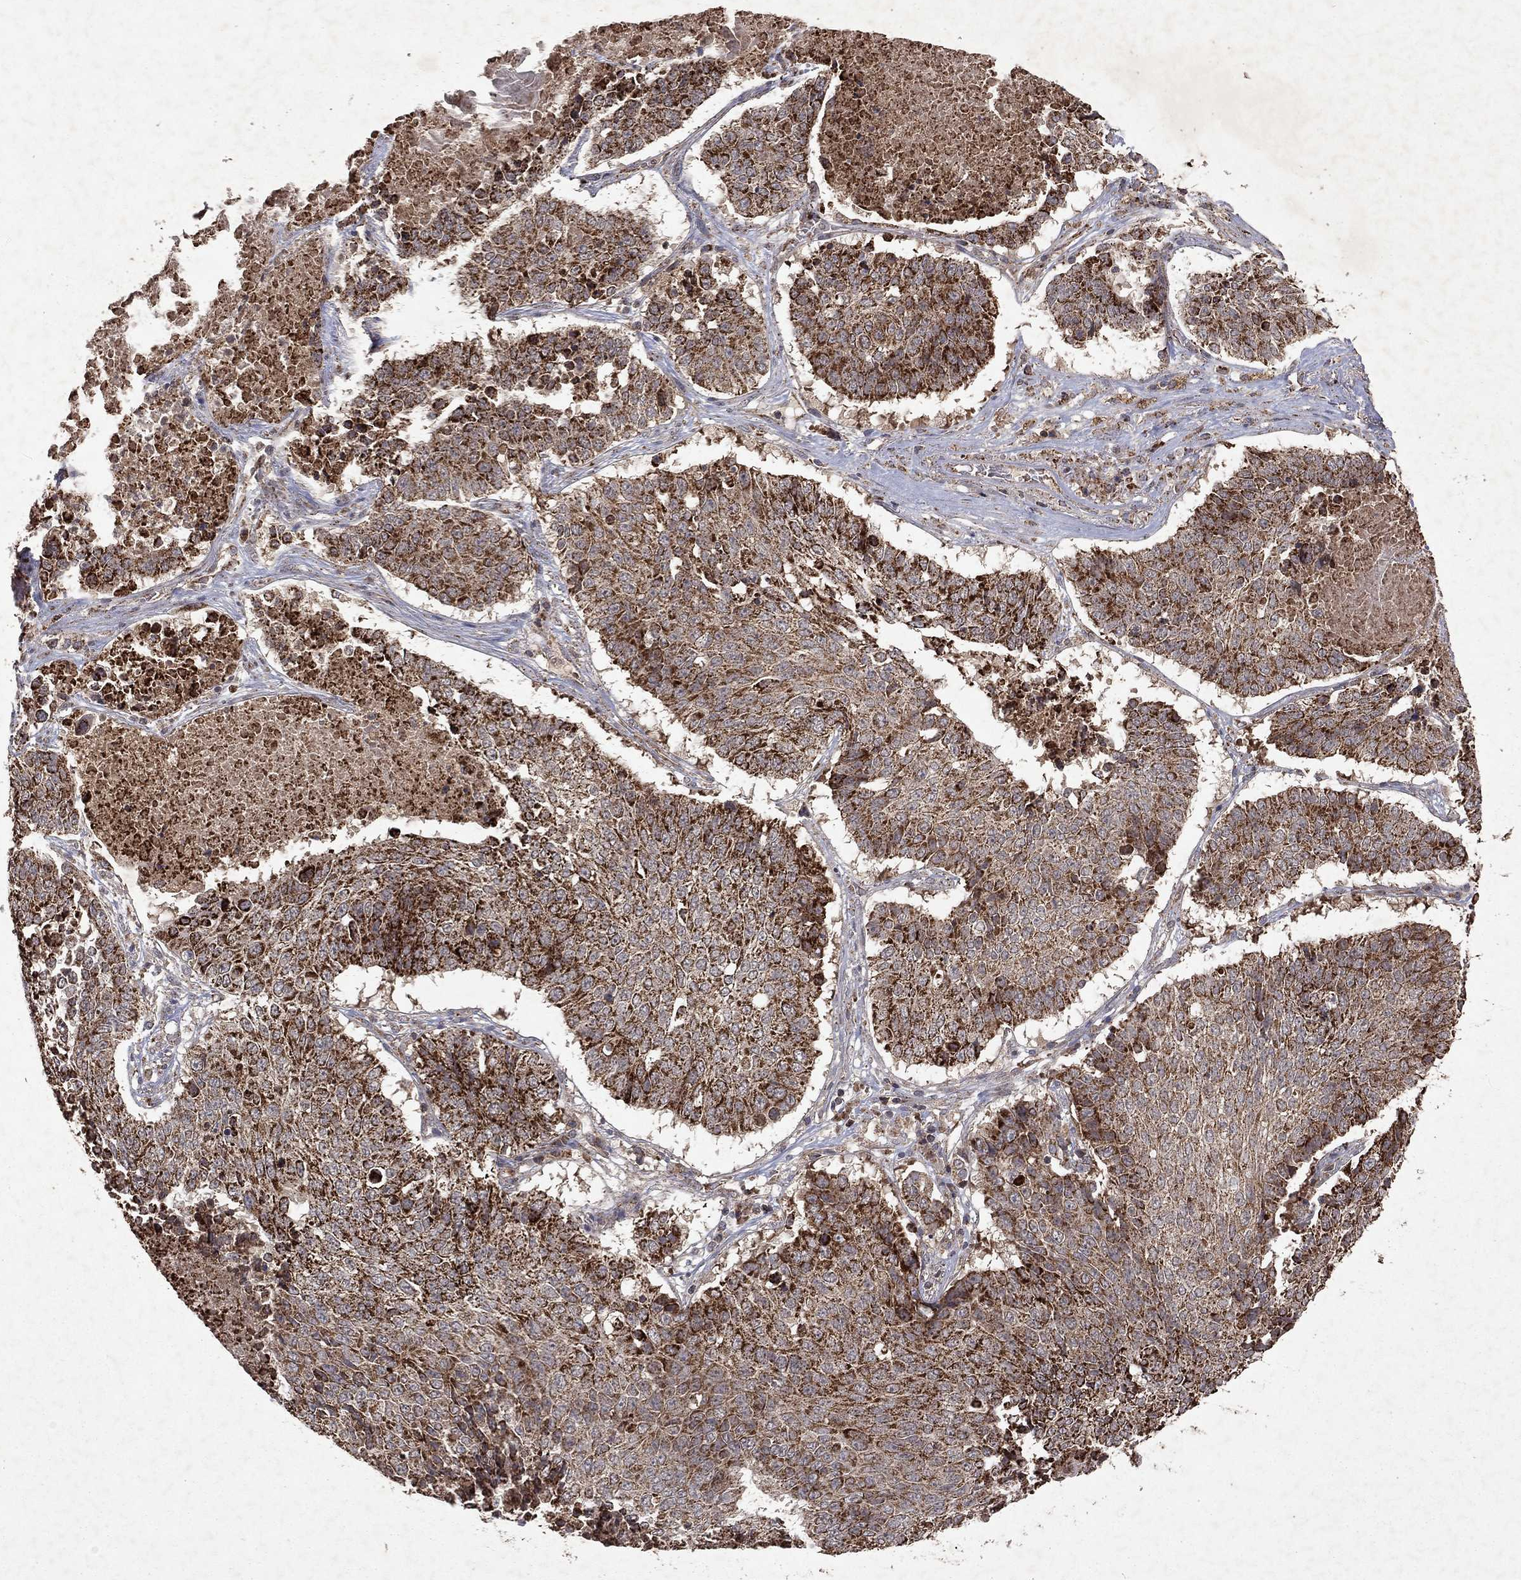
{"staining": {"intensity": "strong", "quantity": "25%-75%", "location": "cytoplasmic/membranous"}, "tissue": "lung cancer", "cell_type": "Tumor cells", "image_type": "cancer", "snomed": [{"axis": "morphology", "description": "Squamous cell carcinoma, NOS"}, {"axis": "topography", "description": "Lung"}], "caption": "There is high levels of strong cytoplasmic/membranous expression in tumor cells of lung cancer, as demonstrated by immunohistochemical staining (brown color).", "gene": "PYROXD2", "patient": {"sex": "male", "age": 64}}